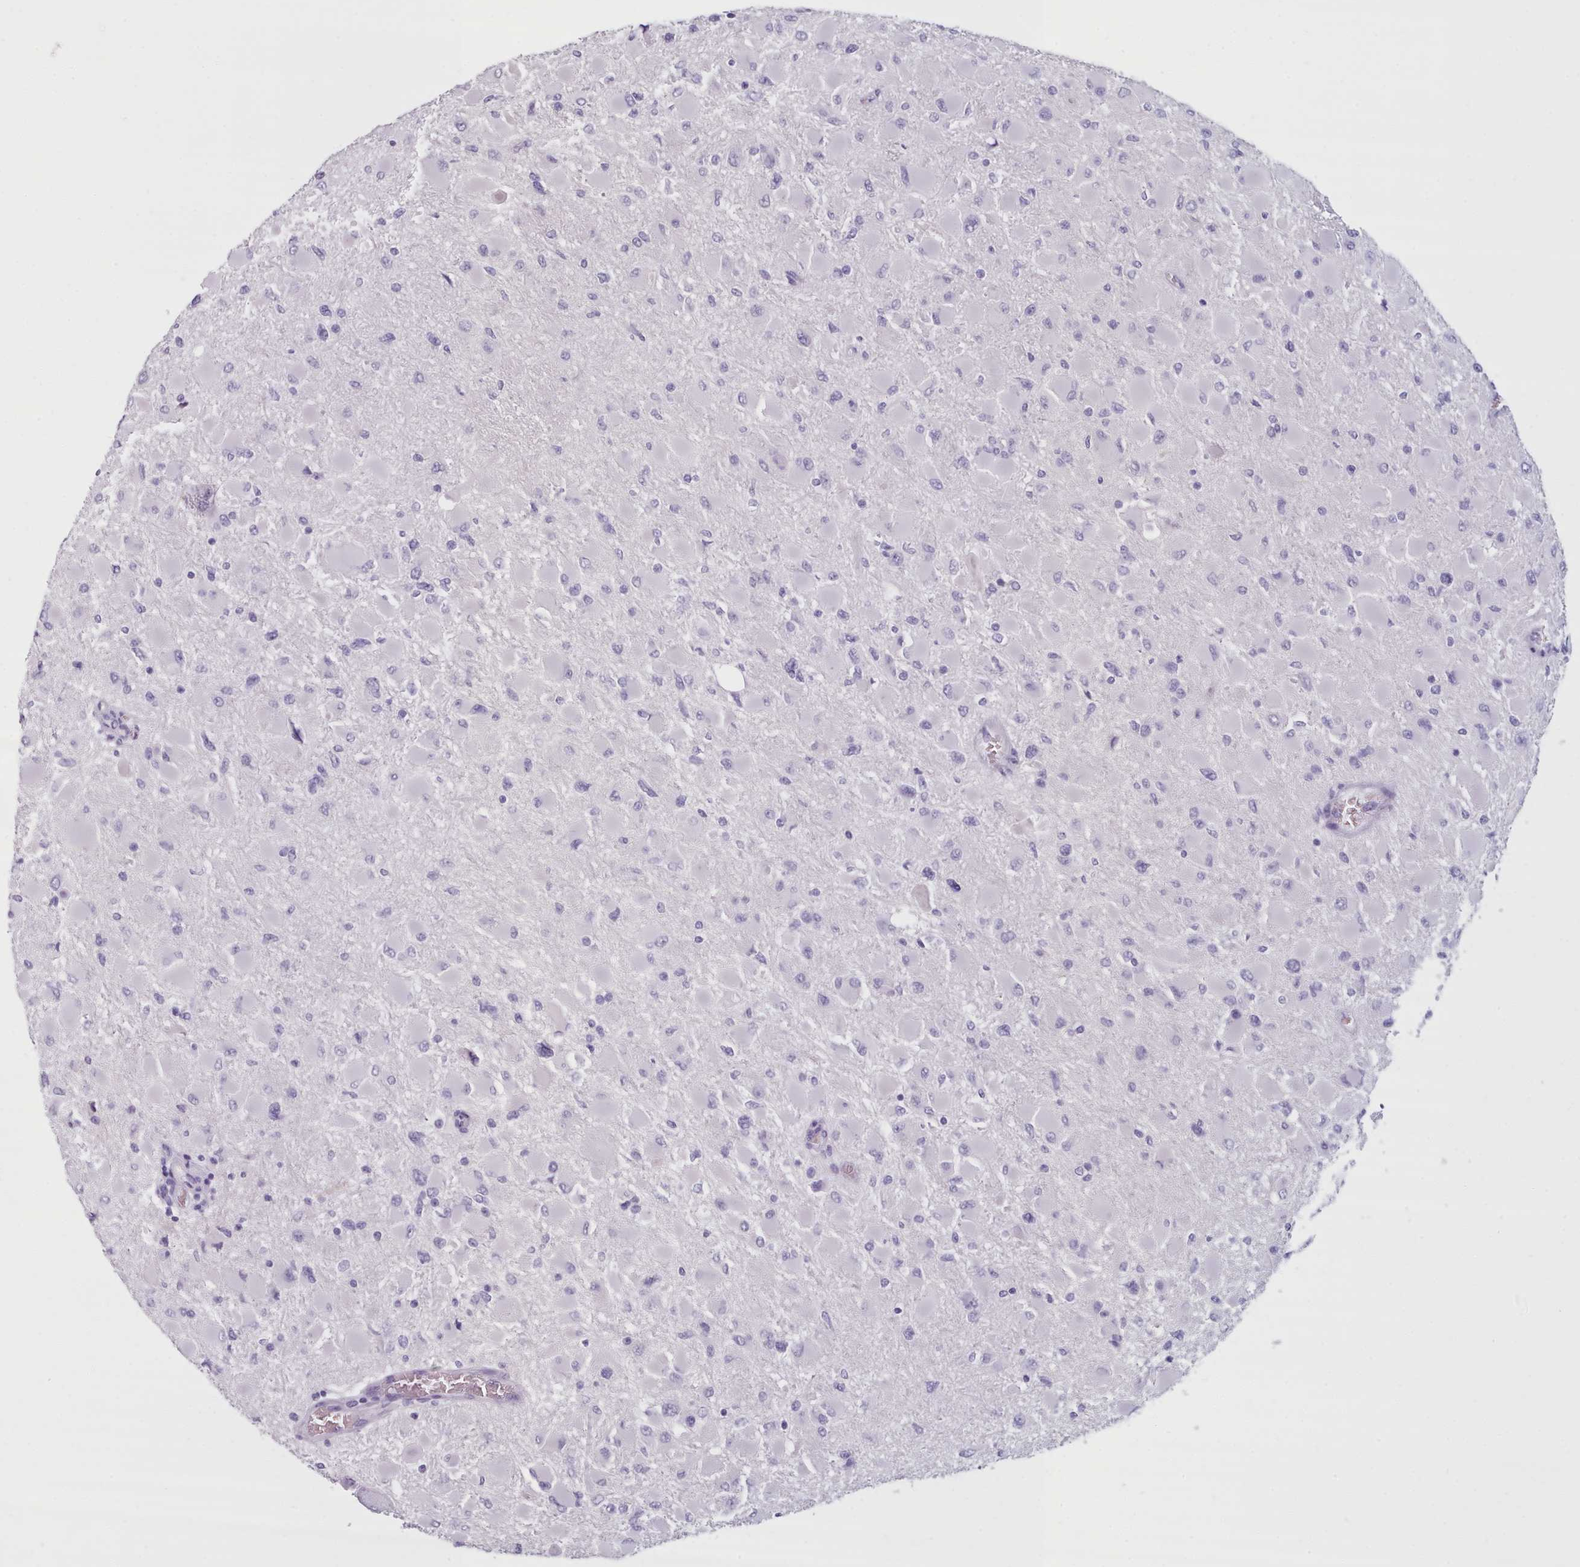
{"staining": {"intensity": "negative", "quantity": "none", "location": "none"}, "tissue": "glioma", "cell_type": "Tumor cells", "image_type": "cancer", "snomed": [{"axis": "morphology", "description": "Glioma, malignant, High grade"}, {"axis": "topography", "description": "Cerebral cortex"}], "caption": "The micrograph exhibits no significant expression in tumor cells of glioma.", "gene": "ZNF43", "patient": {"sex": "female", "age": 36}}